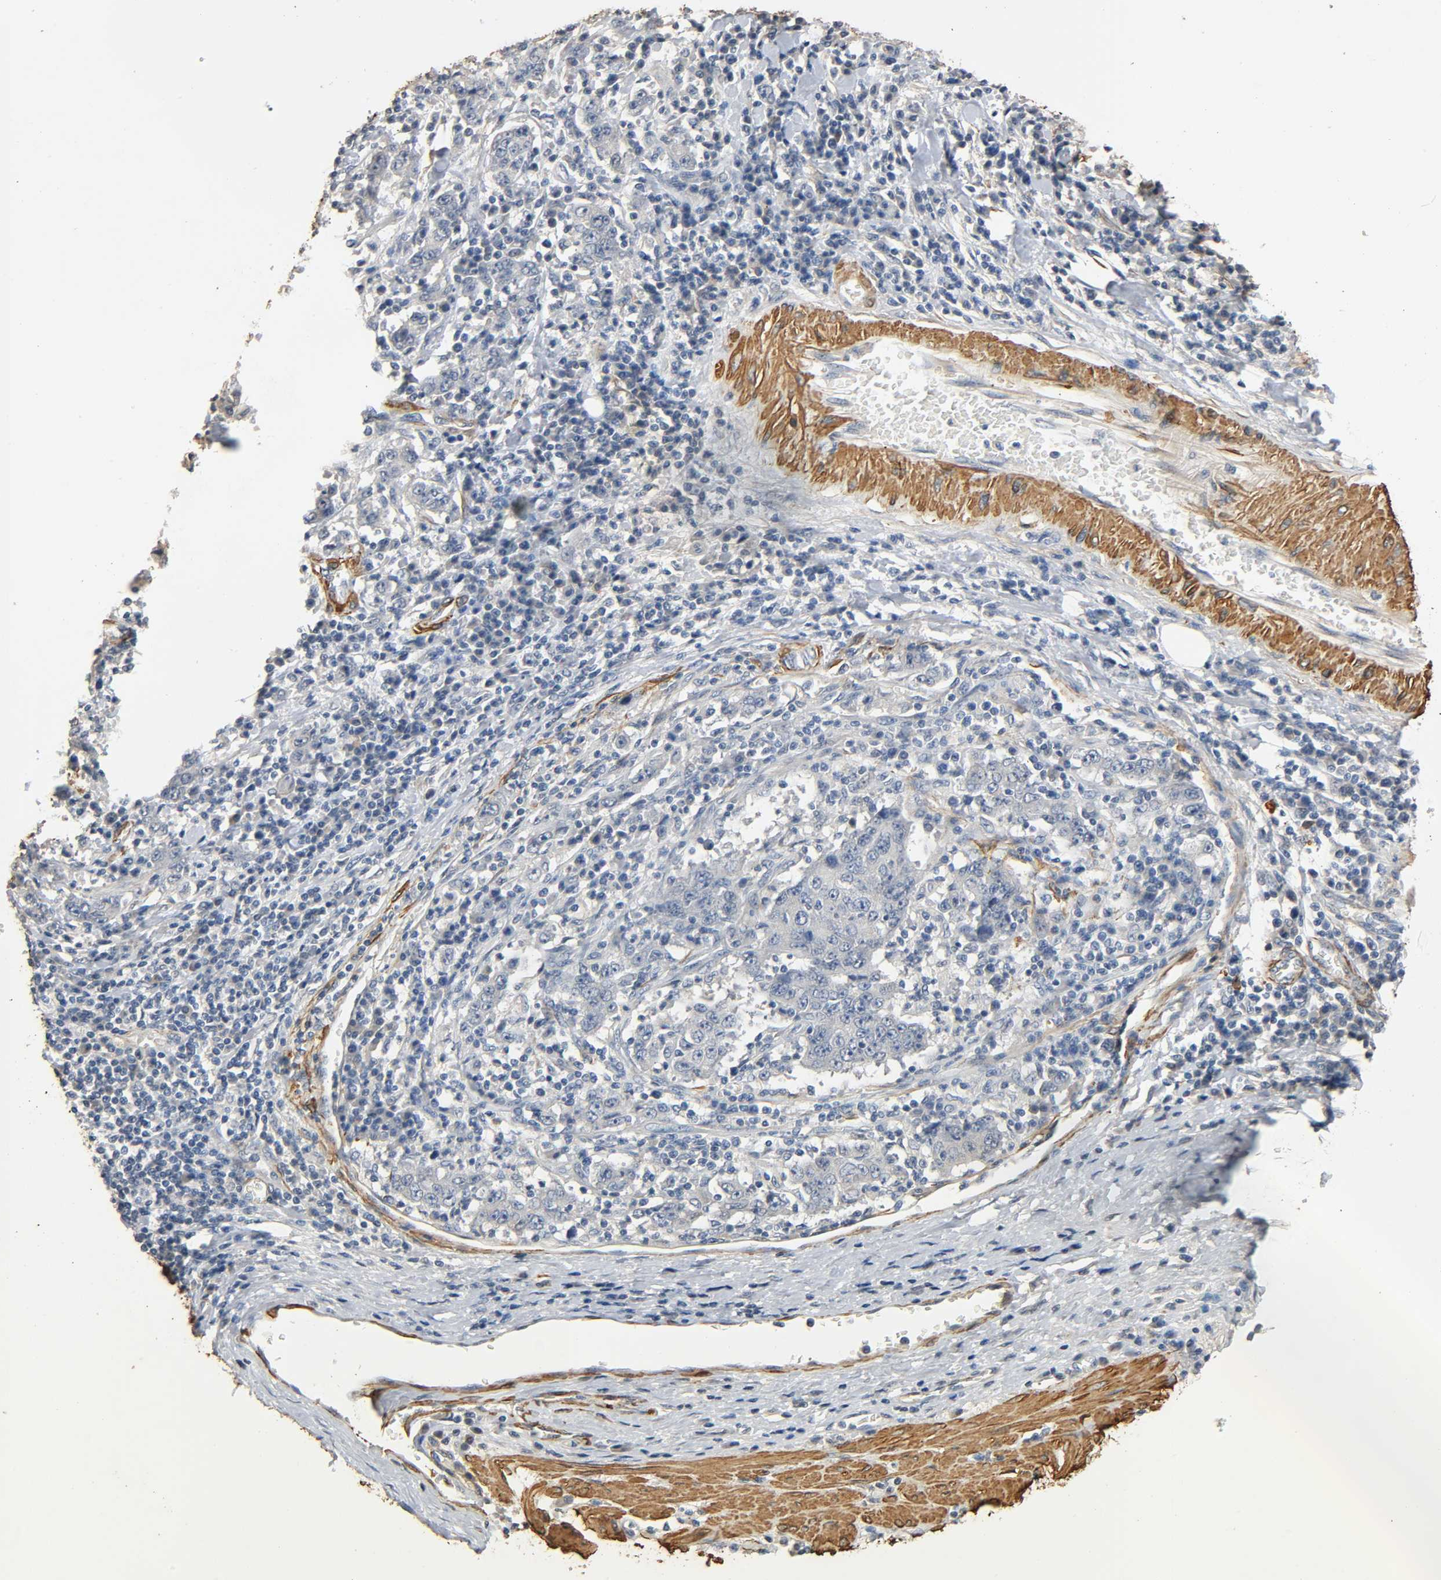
{"staining": {"intensity": "negative", "quantity": "none", "location": "none"}, "tissue": "stomach cancer", "cell_type": "Tumor cells", "image_type": "cancer", "snomed": [{"axis": "morphology", "description": "Normal tissue, NOS"}, {"axis": "morphology", "description": "Adenocarcinoma, NOS"}, {"axis": "topography", "description": "Stomach, upper"}, {"axis": "topography", "description": "Stomach"}], "caption": "Human stomach cancer (adenocarcinoma) stained for a protein using immunohistochemistry (IHC) displays no staining in tumor cells.", "gene": "GSTA3", "patient": {"sex": "male", "age": 59}}